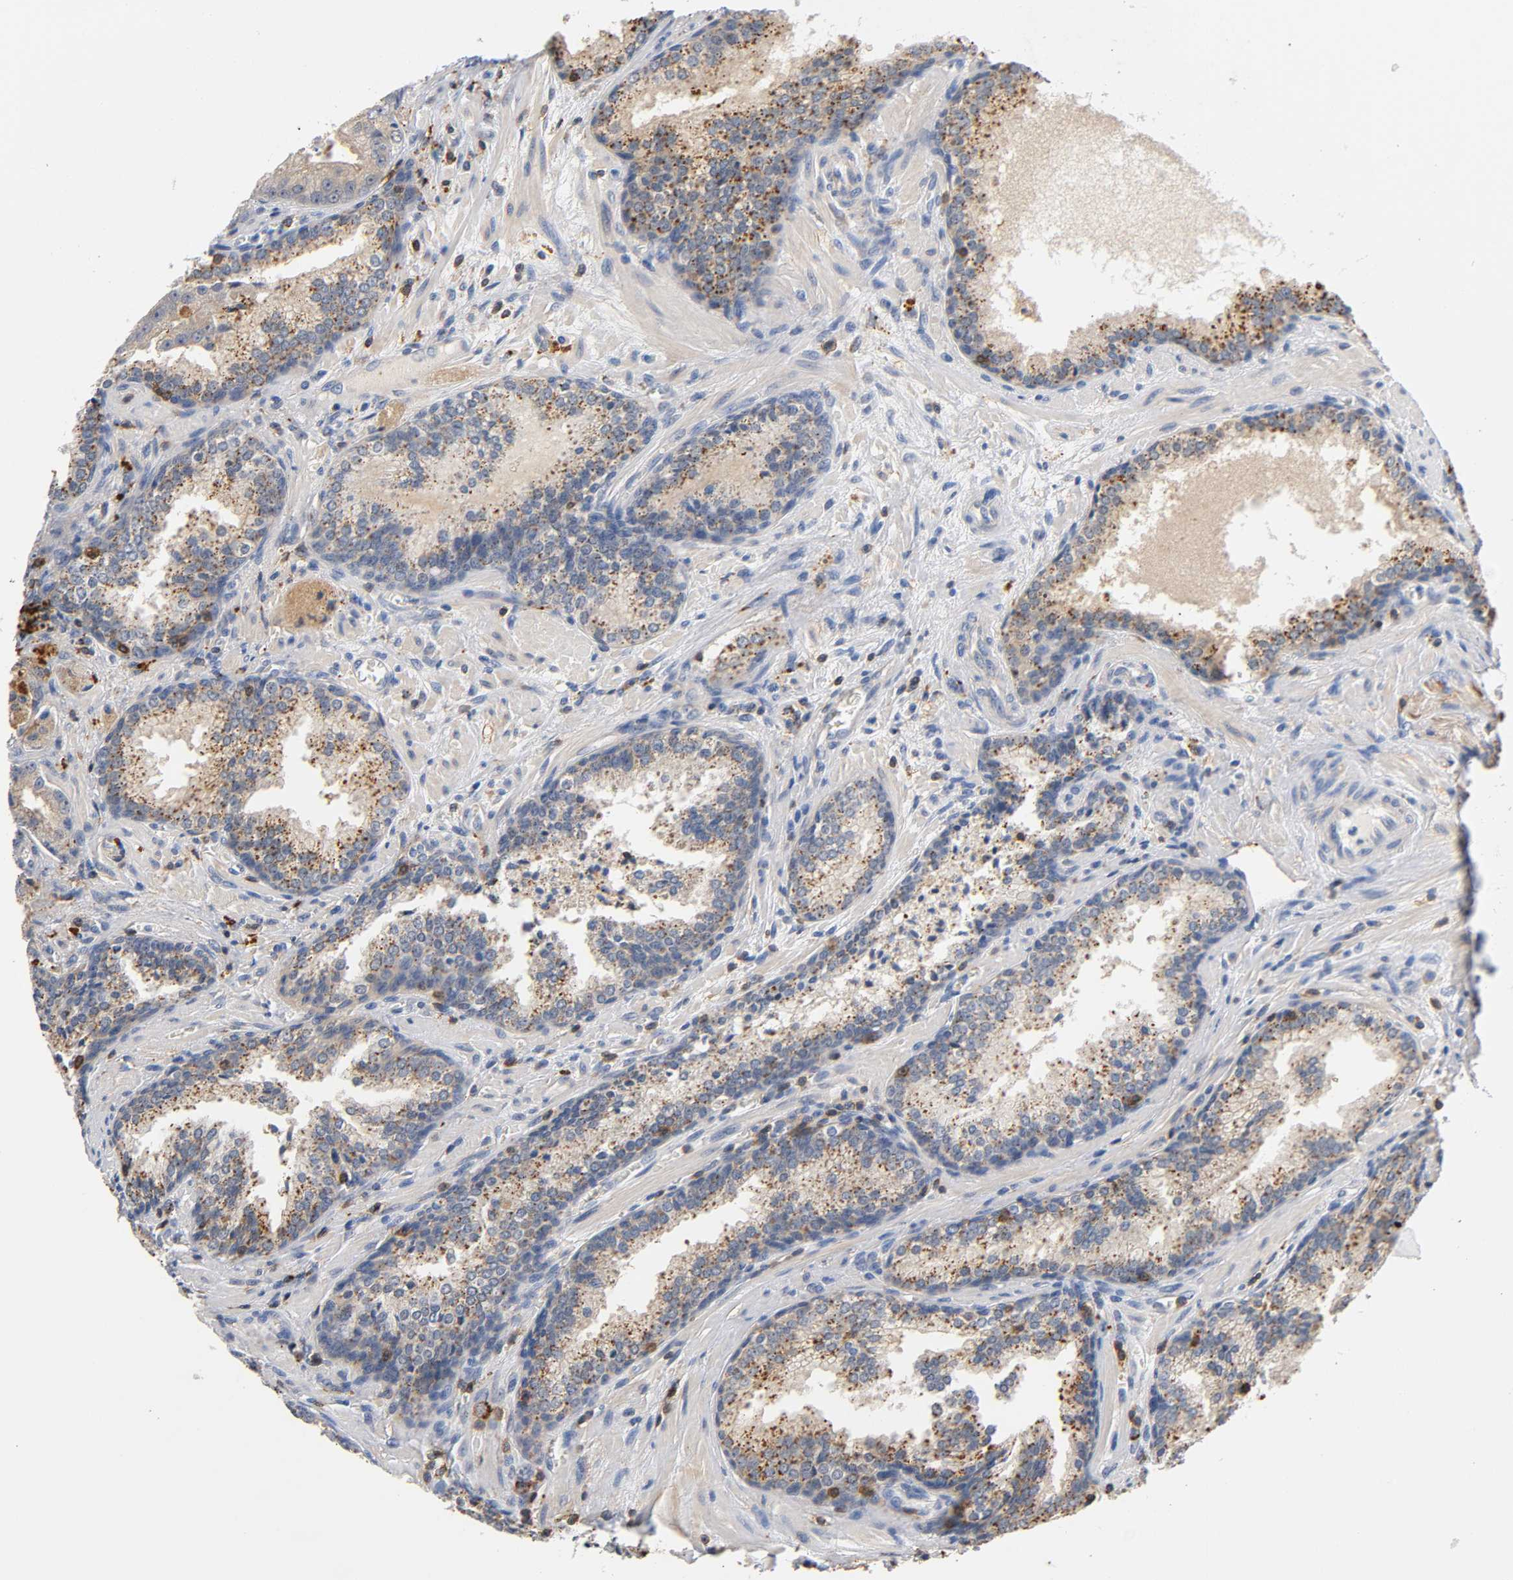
{"staining": {"intensity": "moderate", "quantity": ">75%", "location": "cytoplasmic/membranous"}, "tissue": "prostate cancer", "cell_type": "Tumor cells", "image_type": "cancer", "snomed": [{"axis": "morphology", "description": "Adenocarcinoma, Low grade"}, {"axis": "topography", "description": "Prostate"}], "caption": "Tumor cells display medium levels of moderate cytoplasmic/membranous positivity in about >75% of cells in human prostate adenocarcinoma (low-grade).", "gene": "UCKL1", "patient": {"sex": "male", "age": 60}}